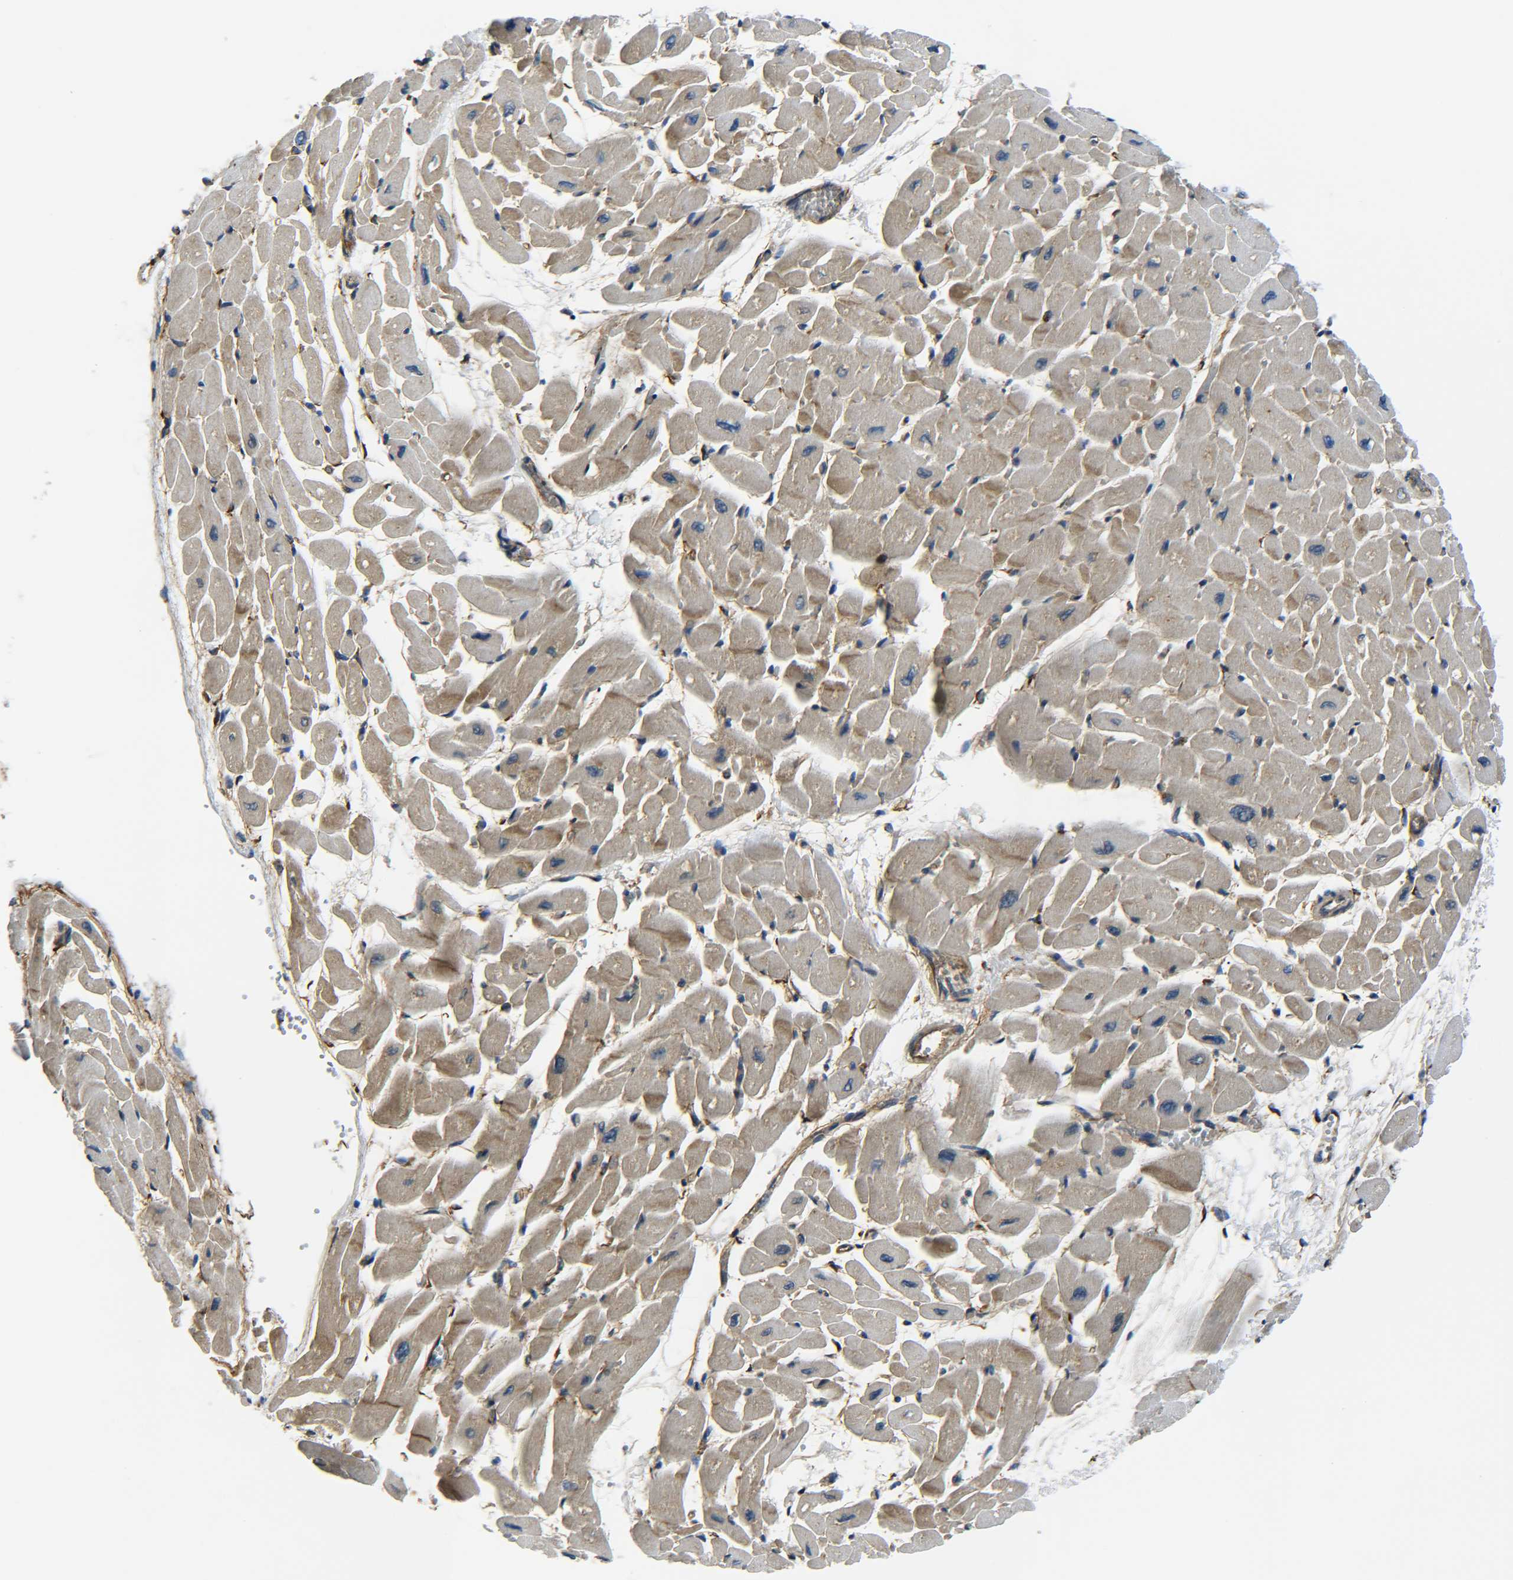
{"staining": {"intensity": "moderate", "quantity": ">75%", "location": "cytoplasmic/membranous"}, "tissue": "heart muscle", "cell_type": "Cardiomyocytes", "image_type": "normal", "snomed": [{"axis": "morphology", "description": "Normal tissue, NOS"}, {"axis": "topography", "description": "Heart"}], "caption": "A brown stain labels moderate cytoplasmic/membranous positivity of a protein in cardiomyocytes of unremarkable heart muscle. (DAB (3,3'-diaminobenzidine) IHC, brown staining for protein, blue staining for nuclei).", "gene": "PREB", "patient": {"sex": "male", "age": 45}}